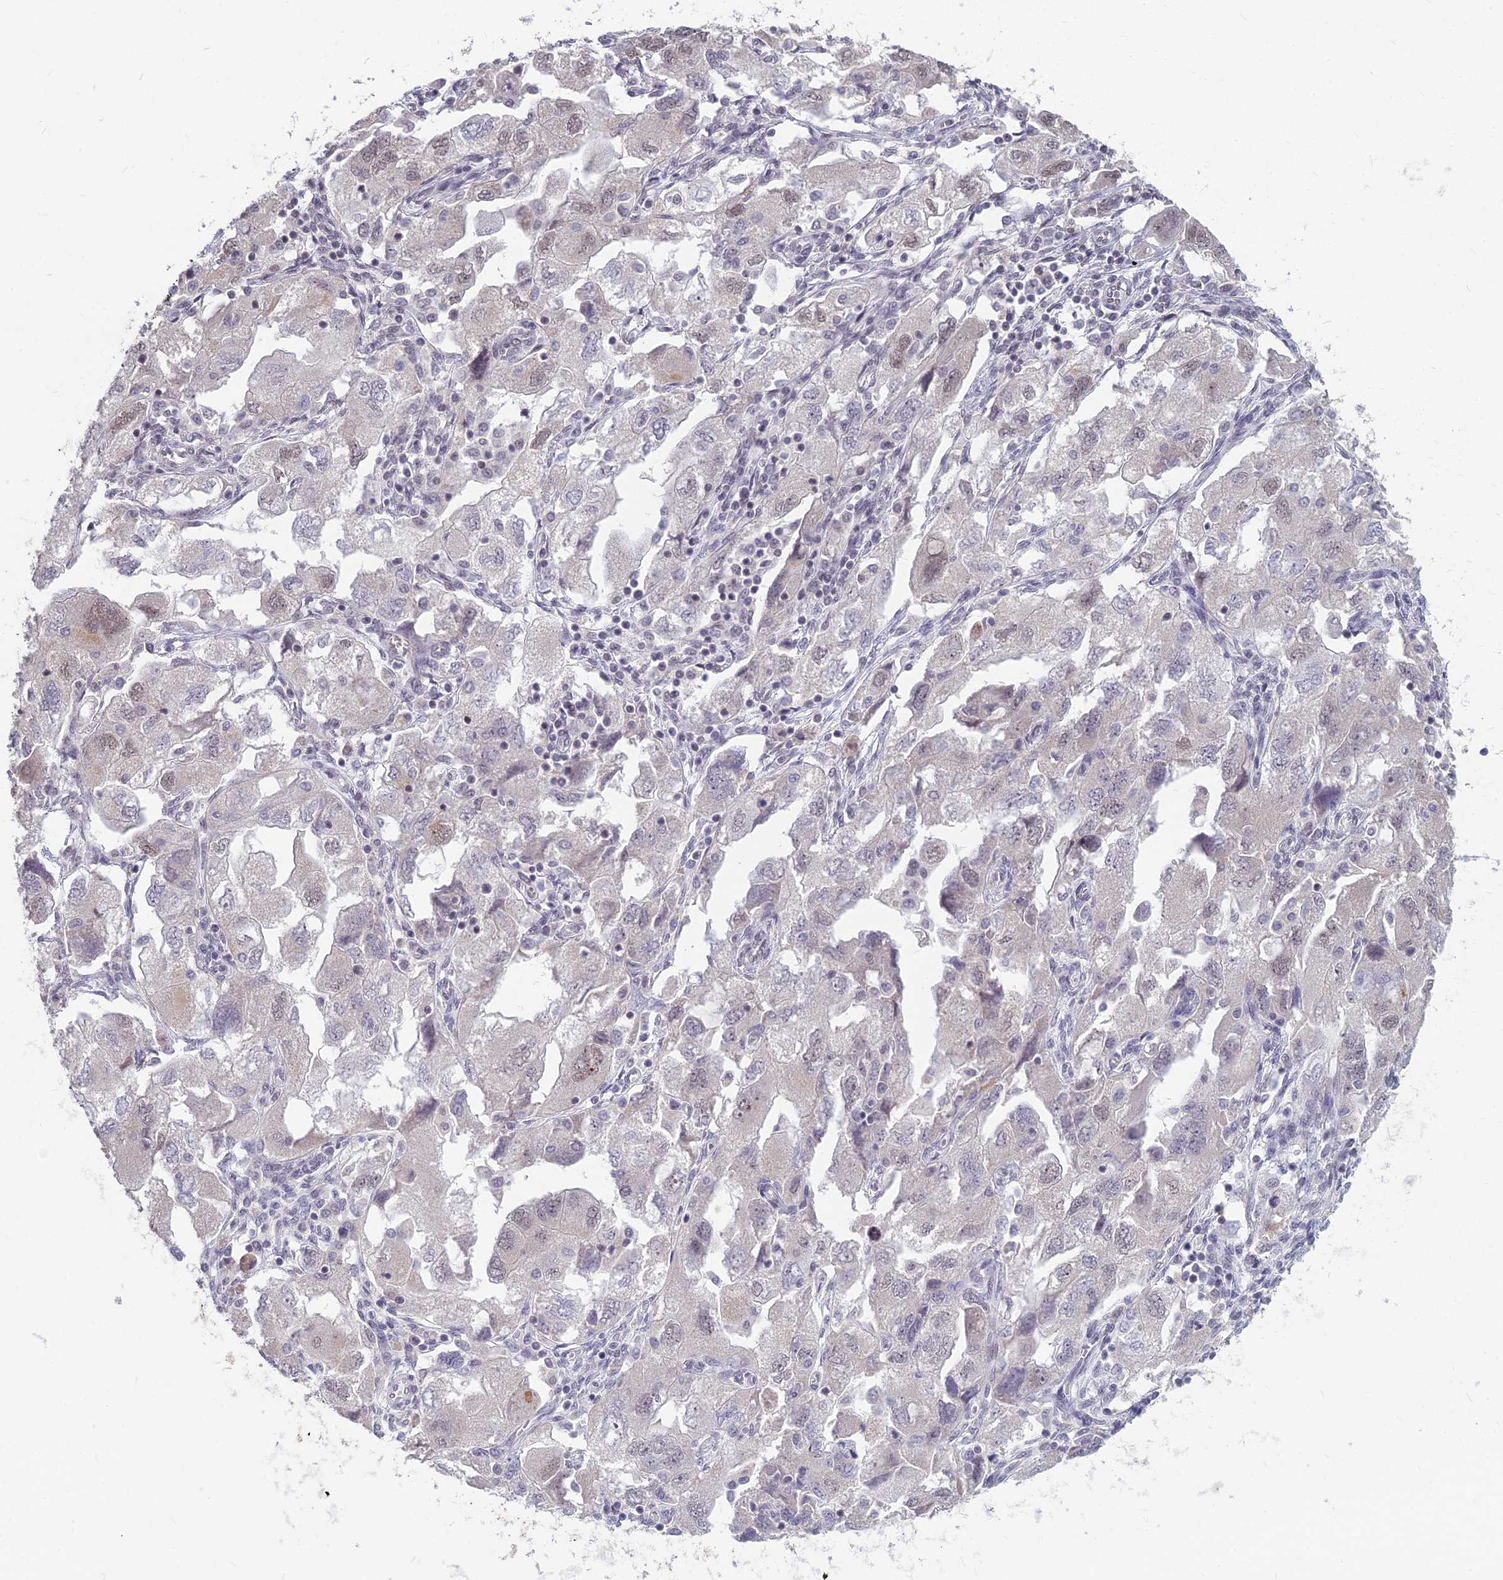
{"staining": {"intensity": "weak", "quantity": "<25%", "location": "nuclear"}, "tissue": "ovarian cancer", "cell_type": "Tumor cells", "image_type": "cancer", "snomed": [{"axis": "morphology", "description": "Carcinoma, NOS"}, {"axis": "morphology", "description": "Cystadenocarcinoma, serous, NOS"}, {"axis": "topography", "description": "Ovary"}], "caption": "High power microscopy micrograph of an IHC histopathology image of ovarian cancer, revealing no significant expression in tumor cells.", "gene": "KAT7", "patient": {"sex": "female", "age": 69}}